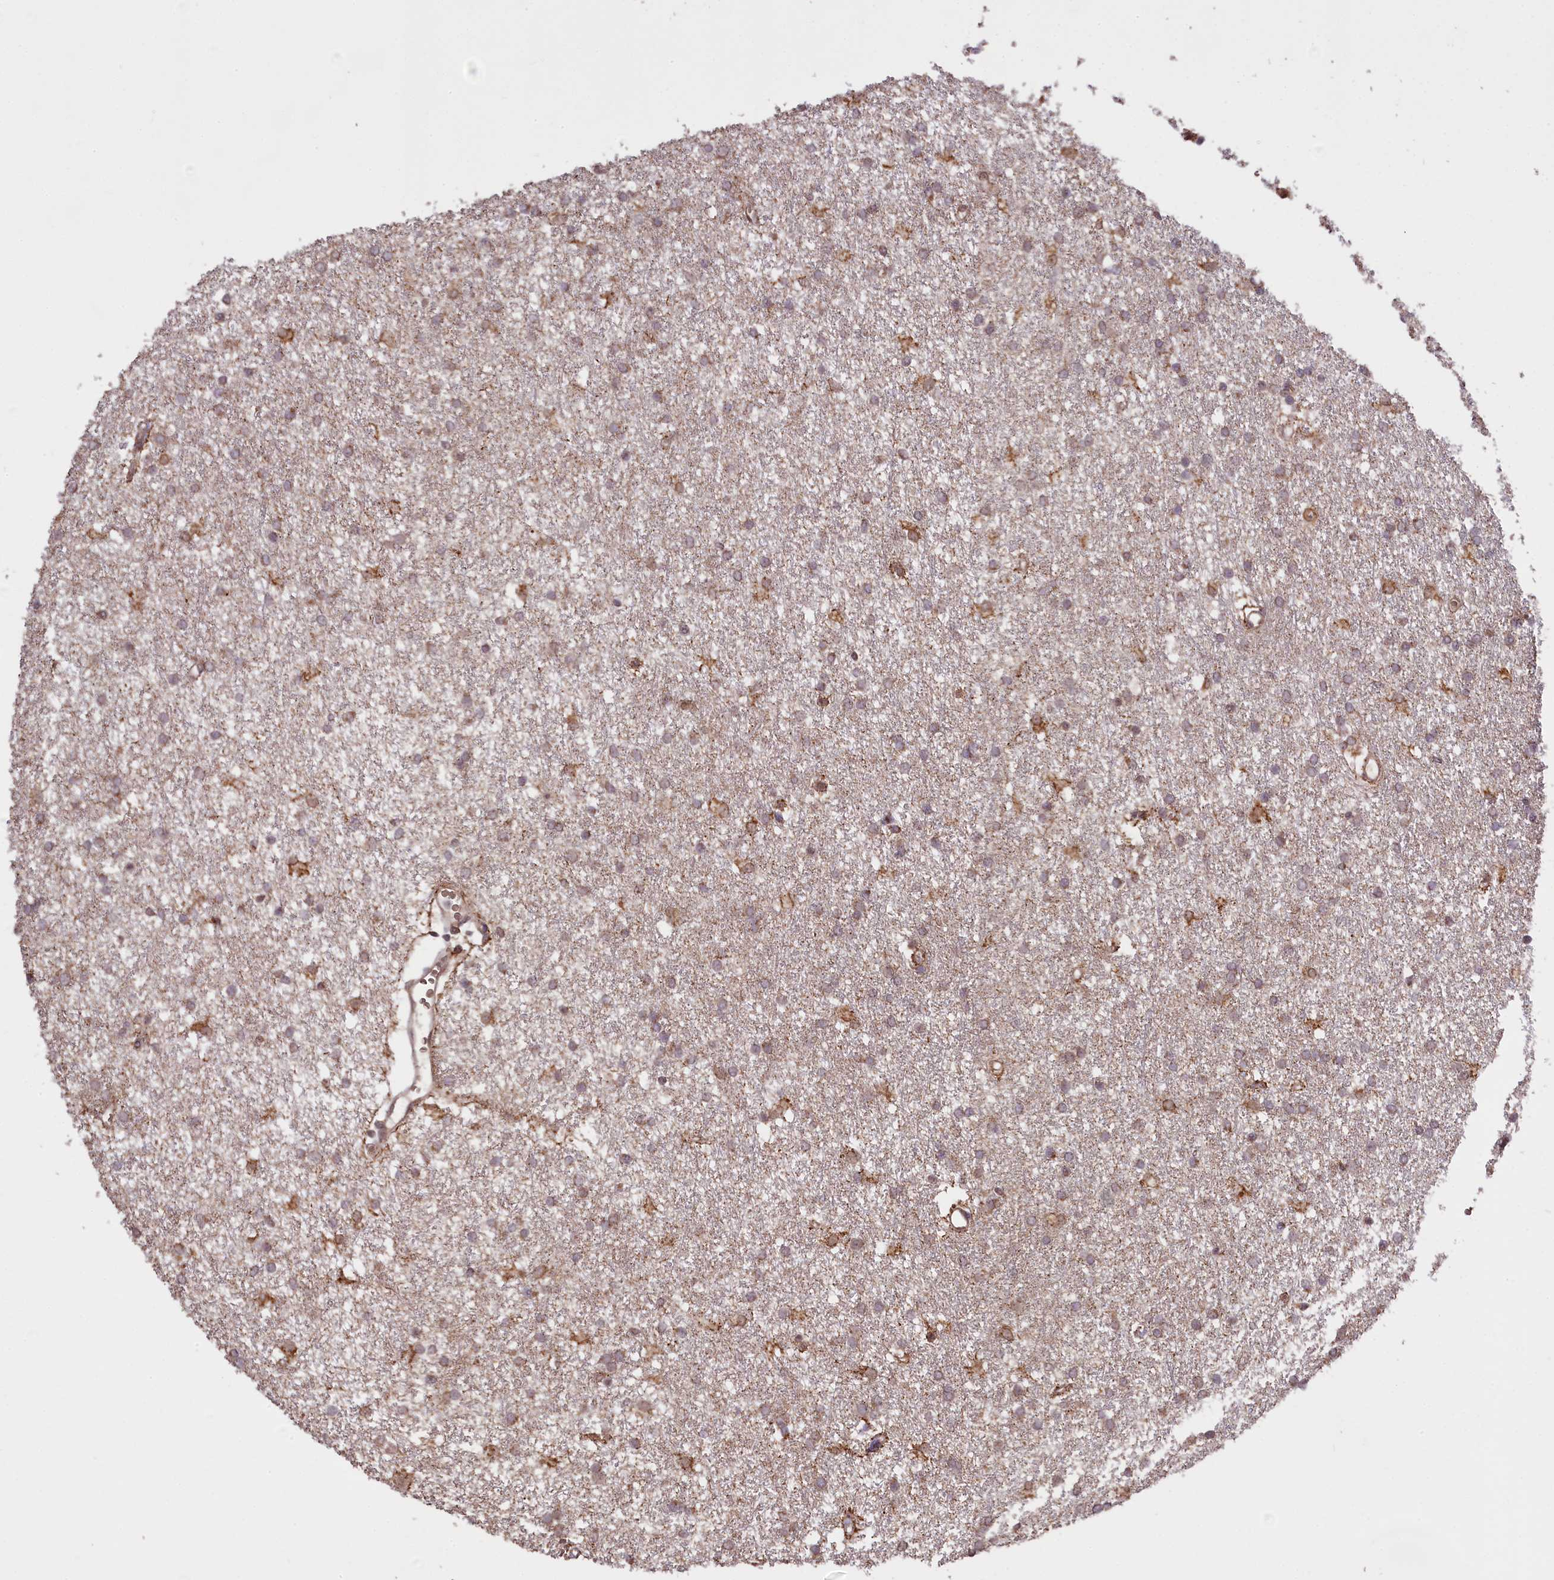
{"staining": {"intensity": "weak", "quantity": "25%-75%", "location": "cytoplasmic/membranous"}, "tissue": "glioma", "cell_type": "Tumor cells", "image_type": "cancer", "snomed": [{"axis": "morphology", "description": "Glioma, malignant, High grade"}, {"axis": "topography", "description": "Brain"}], "caption": "Glioma stained for a protein displays weak cytoplasmic/membranous positivity in tumor cells. The staining was performed using DAB (3,3'-diaminobenzidine), with brown indicating positive protein expression. Nuclei are stained blue with hematoxylin.", "gene": "ZNF480", "patient": {"sex": "male", "age": 77}}